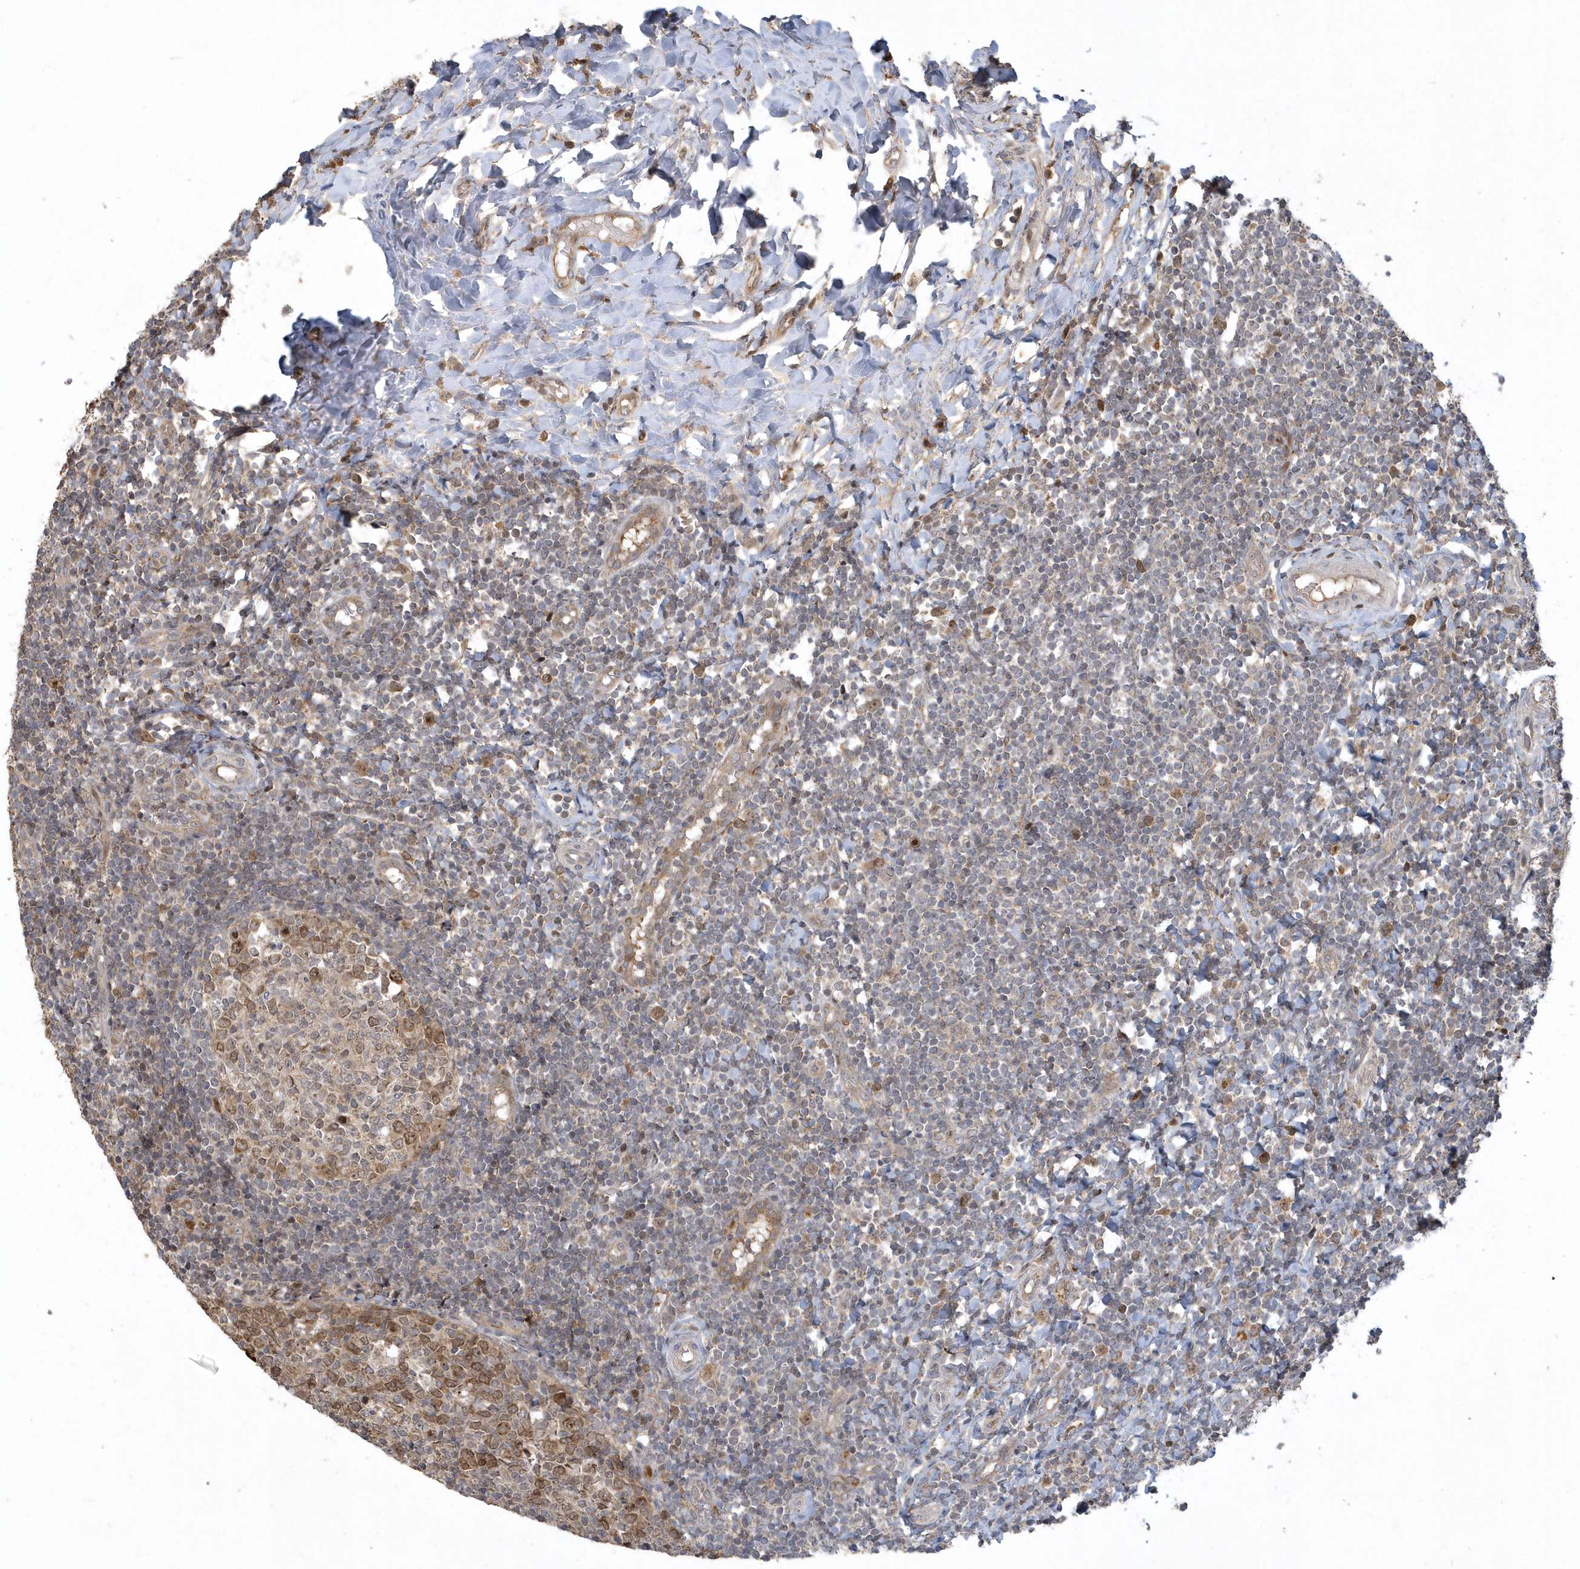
{"staining": {"intensity": "moderate", "quantity": "25%-75%", "location": "cytoplasmic/membranous,nuclear"}, "tissue": "tonsil", "cell_type": "Germinal center cells", "image_type": "normal", "snomed": [{"axis": "morphology", "description": "Normal tissue, NOS"}, {"axis": "topography", "description": "Tonsil"}], "caption": "Immunohistochemistry (DAB (3,3'-diaminobenzidine)) staining of benign human tonsil displays moderate cytoplasmic/membranous,nuclear protein positivity in approximately 25%-75% of germinal center cells. (DAB IHC with brightfield microscopy, high magnification).", "gene": "TRAIP", "patient": {"sex": "female", "age": 19}}